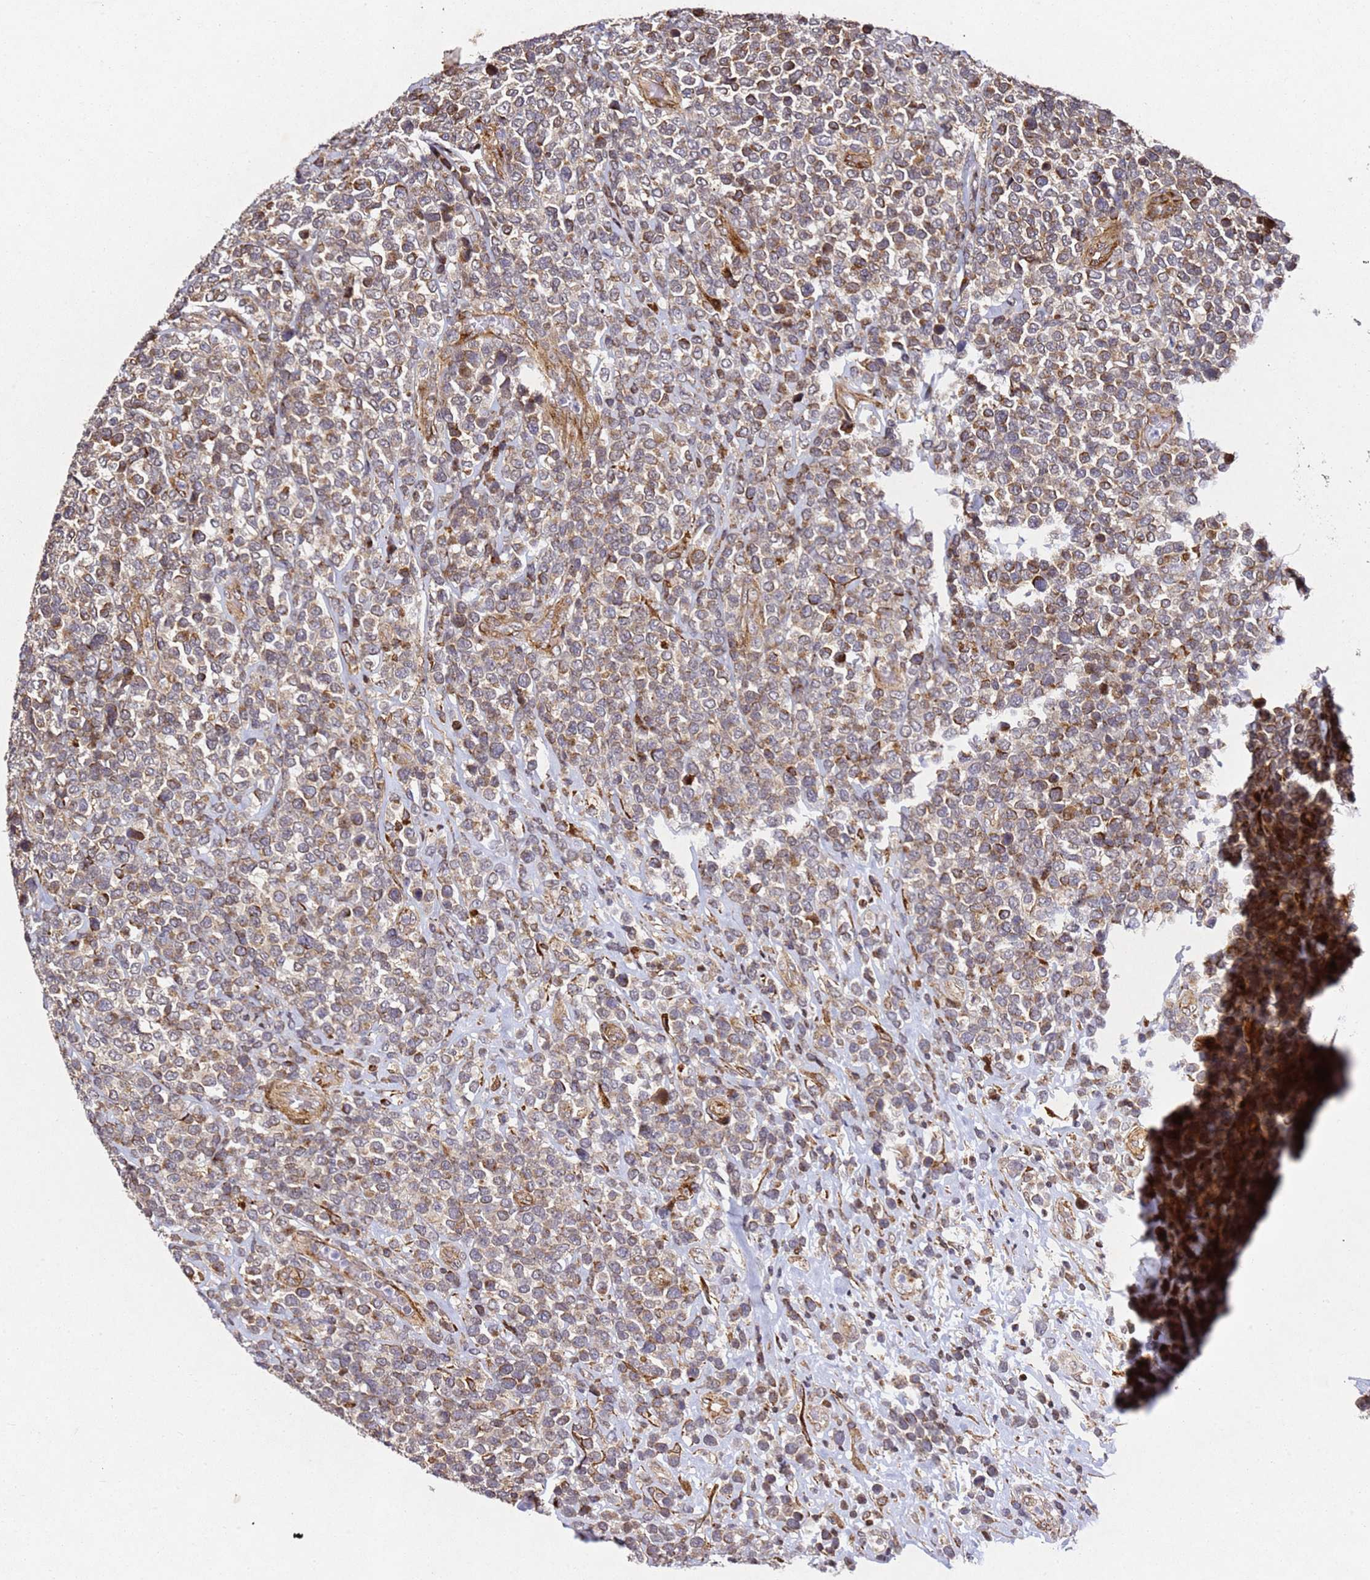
{"staining": {"intensity": "weak", "quantity": "25%-75%", "location": "cytoplasmic/membranous"}, "tissue": "lymphoma", "cell_type": "Tumor cells", "image_type": "cancer", "snomed": [{"axis": "morphology", "description": "Malignant lymphoma, non-Hodgkin's type, High grade"}, {"axis": "topography", "description": "Soft tissue"}], "caption": "Tumor cells display low levels of weak cytoplasmic/membranous staining in approximately 25%-75% of cells in lymphoma.", "gene": "ZNF296", "patient": {"sex": "female", "age": 56}}